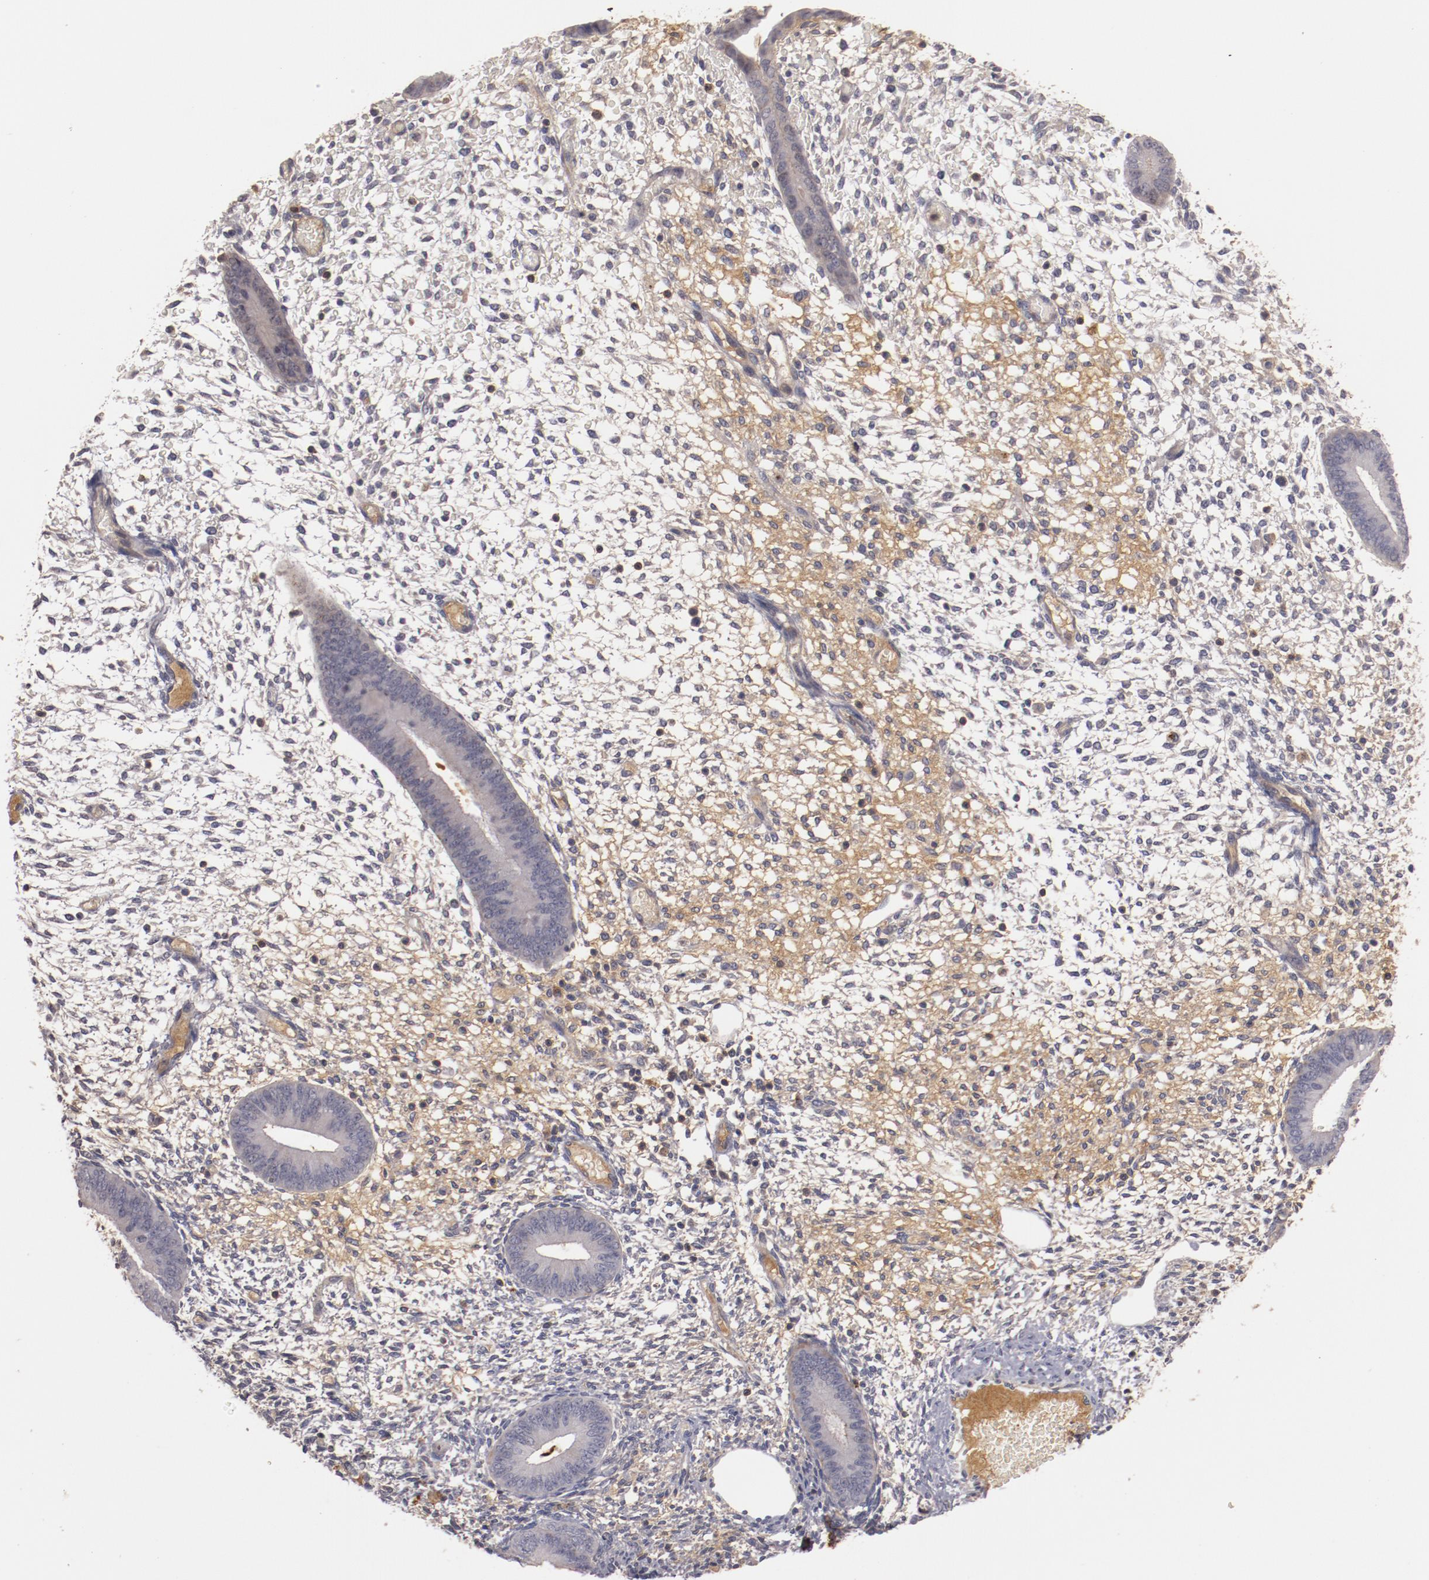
{"staining": {"intensity": "negative", "quantity": "none", "location": "none"}, "tissue": "endometrium", "cell_type": "Cells in endometrial stroma", "image_type": "normal", "snomed": [{"axis": "morphology", "description": "Normal tissue, NOS"}, {"axis": "topography", "description": "Endometrium"}], "caption": "A photomicrograph of human endometrium is negative for staining in cells in endometrial stroma. Brightfield microscopy of immunohistochemistry (IHC) stained with DAB (brown) and hematoxylin (blue), captured at high magnification.", "gene": "MBL2", "patient": {"sex": "female", "age": 42}}